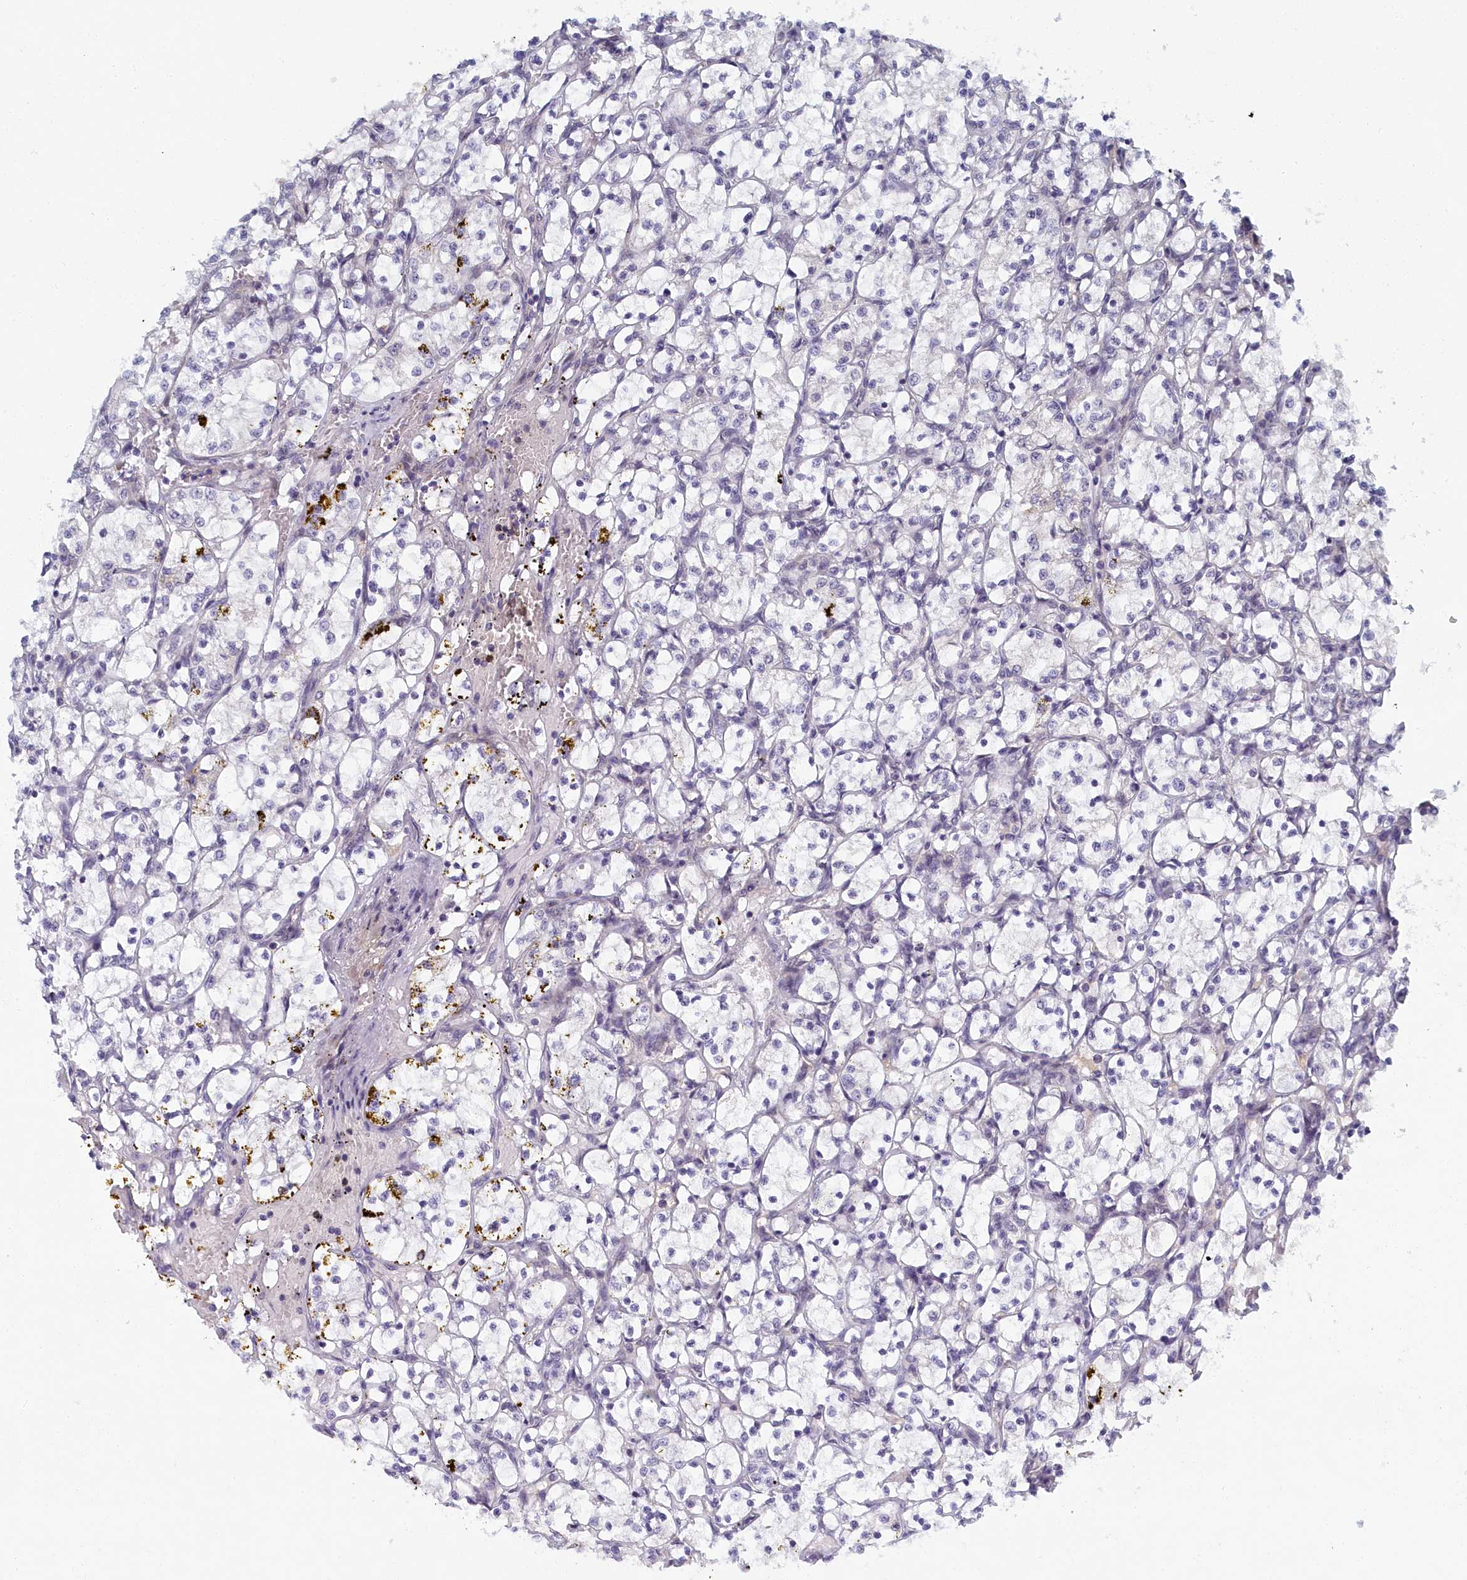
{"staining": {"intensity": "negative", "quantity": "none", "location": "none"}, "tissue": "renal cancer", "cell_type": "Tumor cells", "image_type": "cancer", "snomed": [{"axis": "morphology", "description": "Adenocarcinoma, NOS"}, {"axis": "topography", "description": "Kidney"}], "caption": "This is an immunohistochemistry histopathology image of adenocarcinoma (renal). There is no expression in tumor cells.", "gene": "DNAJC17", "patient": {"sex": "female", "age": 69}}